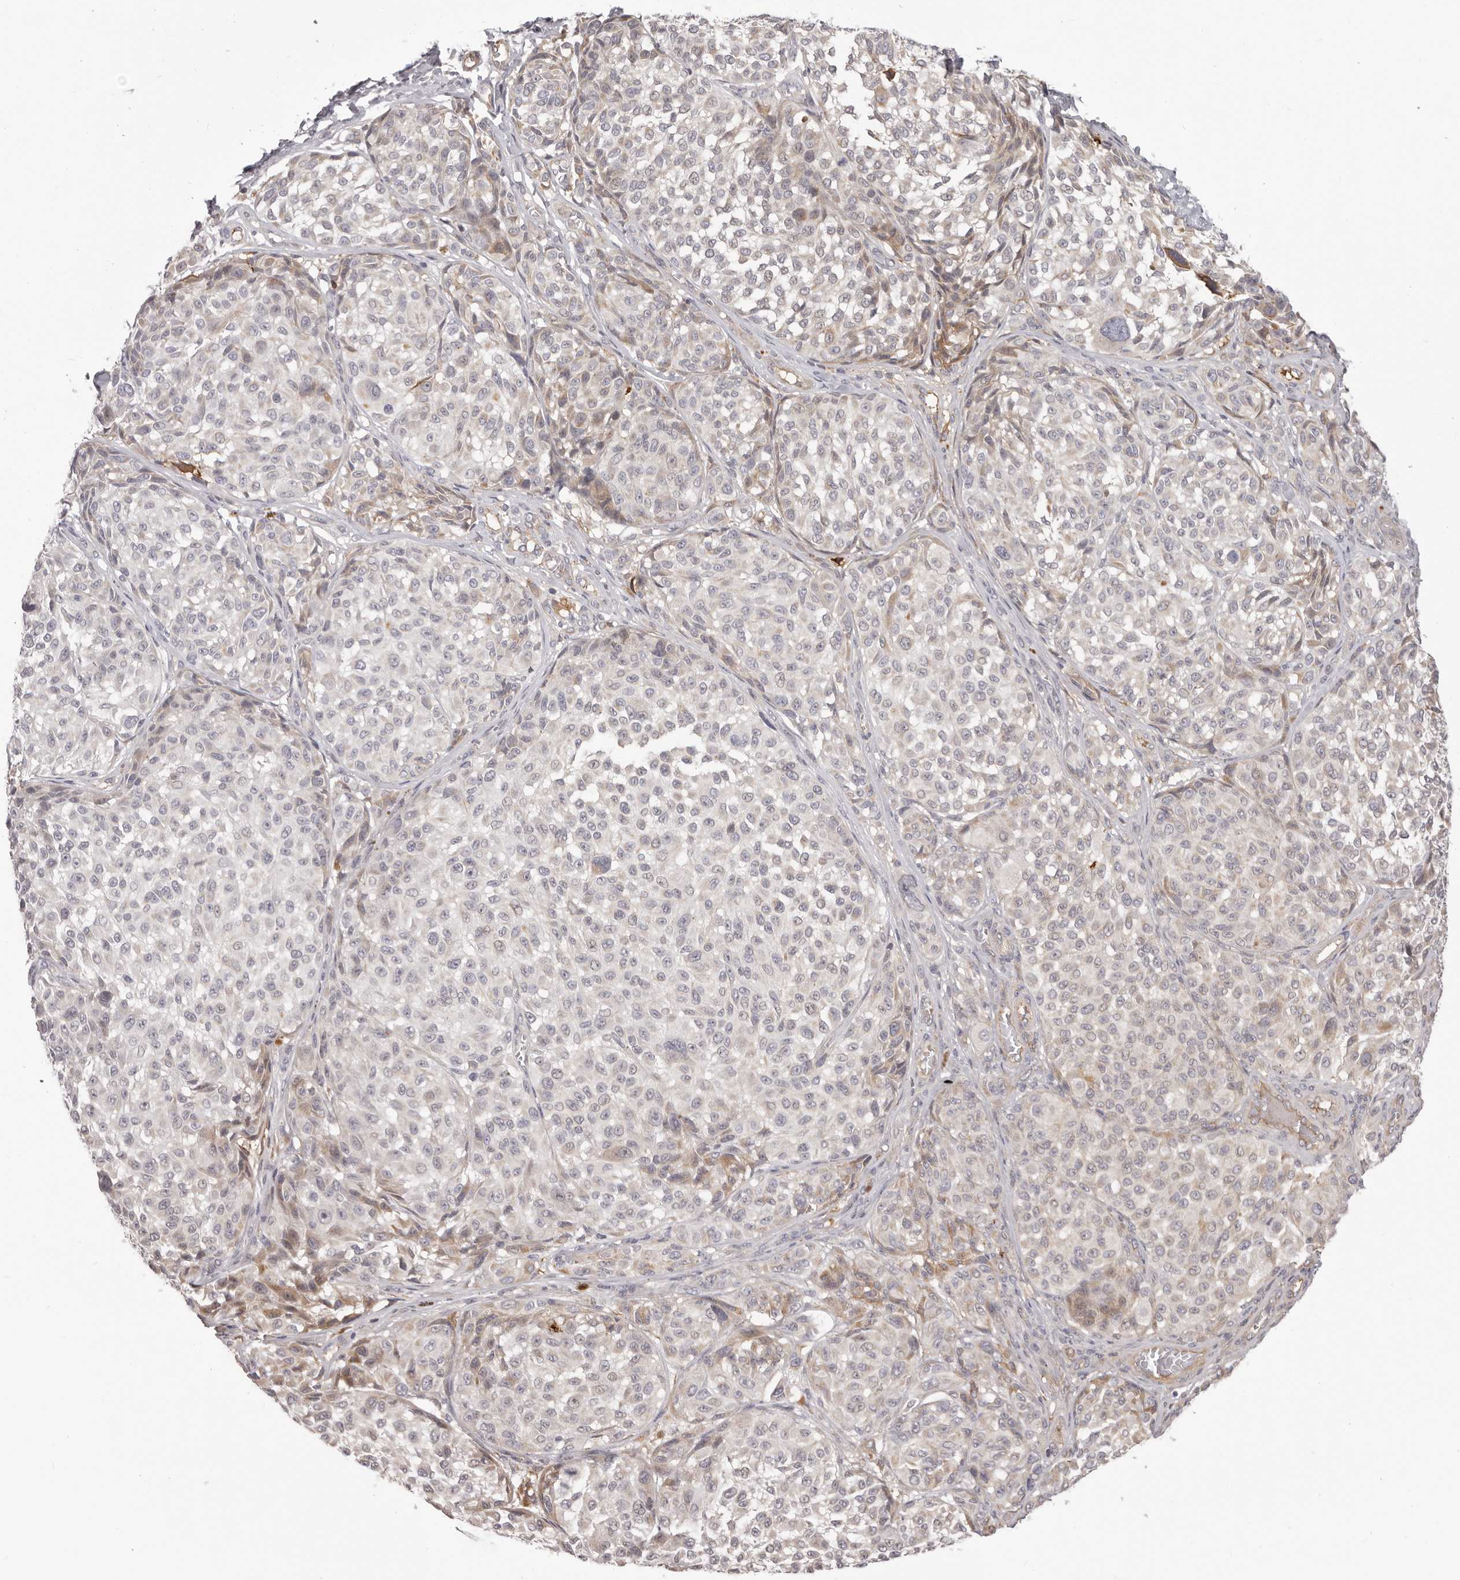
{"staining": {"intensity": "negative", "quantity": "none", "location": "none"}, "tissue": "melanoma", "cell_type": "Tumor cells", "image_type": "cancer", "snomed": [{"axis": "morphology", "description": "Malignant melanoma, NOS"}, {"axis": "topography", "description": "Skin"}], "caption": "Immunohistochemistry histopathology image of melanoma stained for a protein (brown), which reveals no expression in tumor cells. (Brightfield microscopy of DAB immunohistochemistry (IHC) at high magnification).", "gene": "OTUD3", "patient": {"sex": "male", "age": 83}}